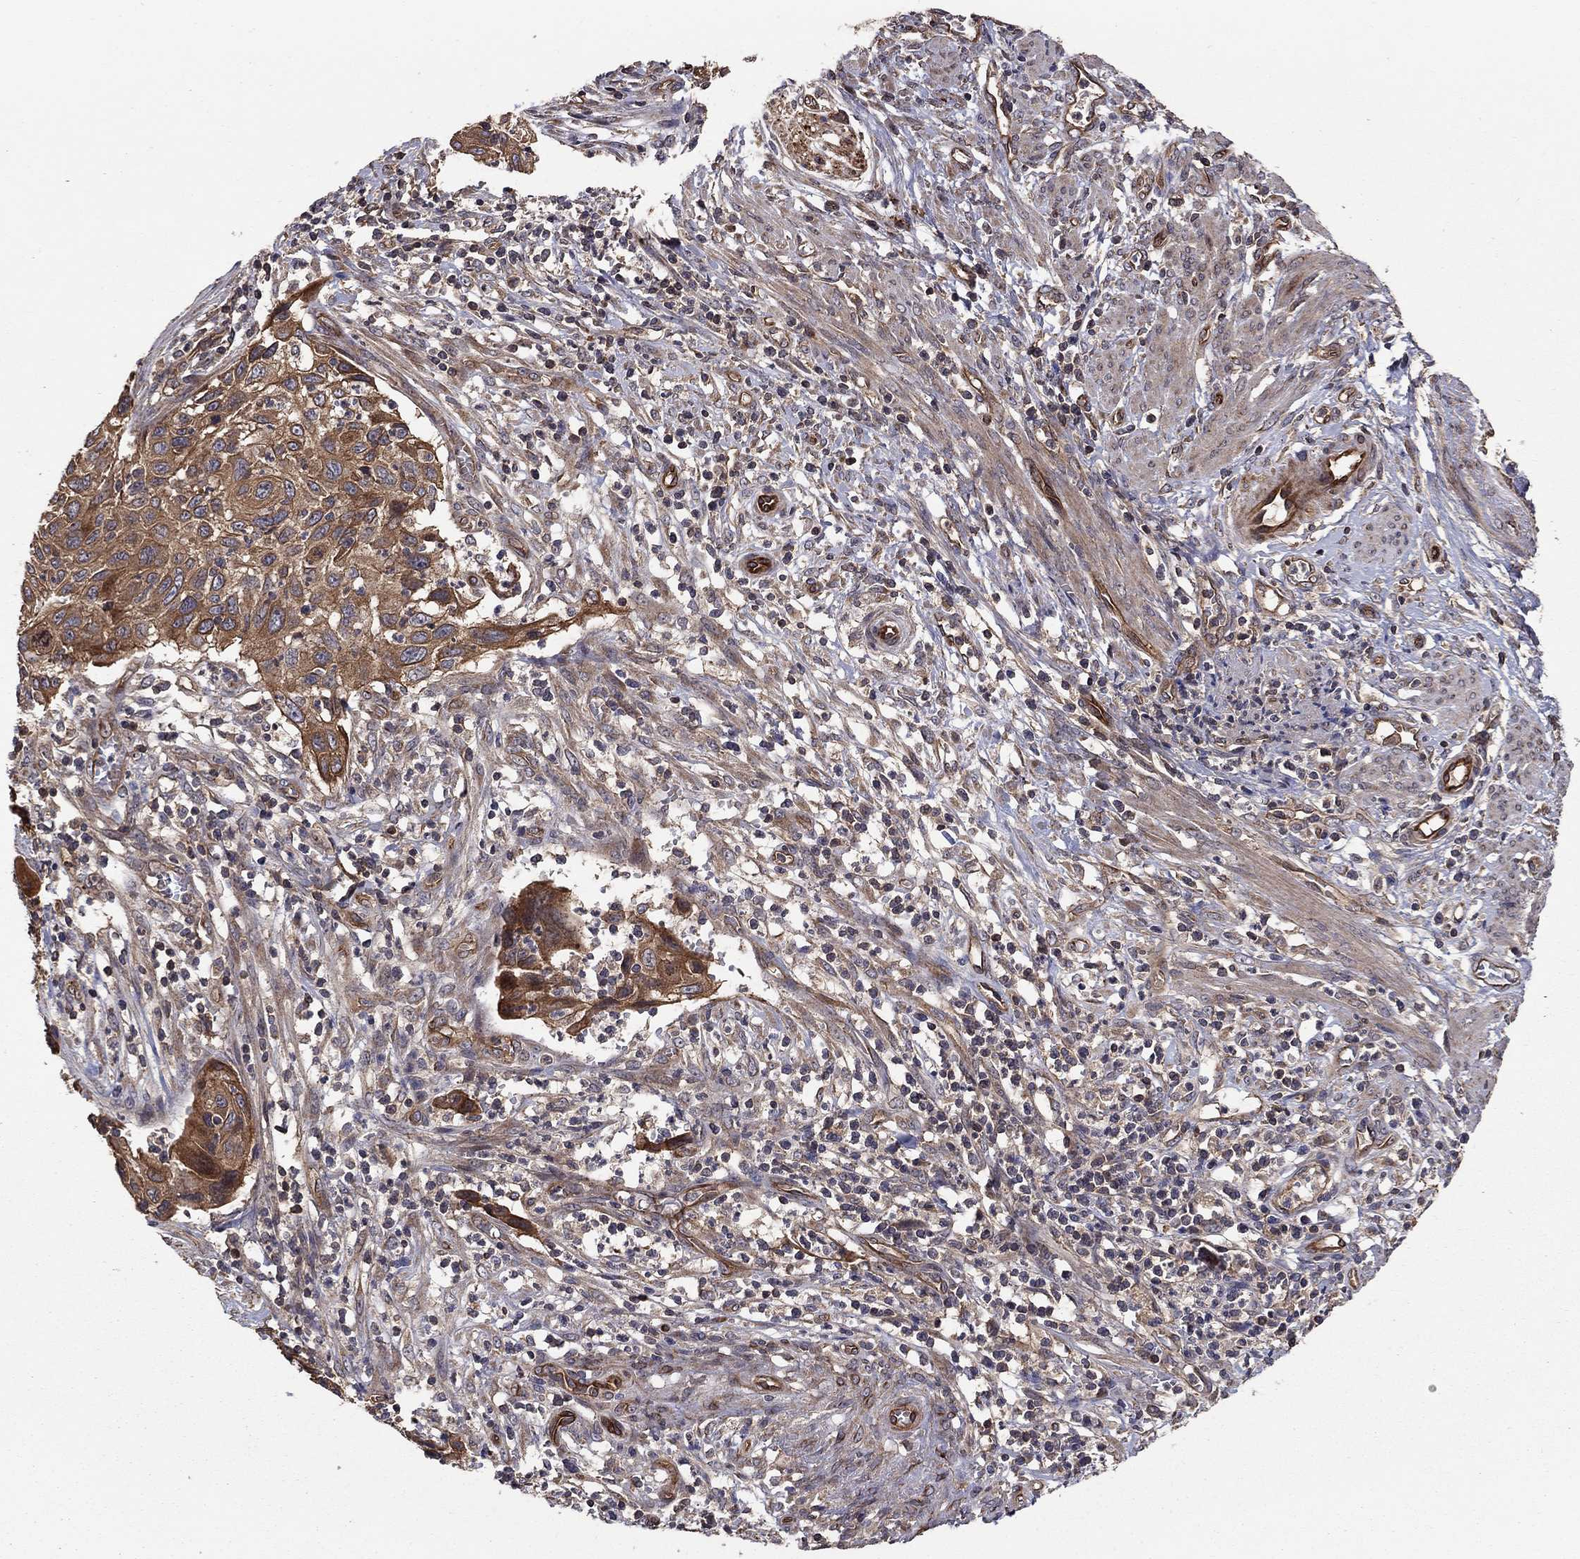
{"staining": {"intensity": "strong", "quantity": "25%-75%", "location": "cytoplasmic/membranous"}, "tissue": "cervical cancer", "cell_type": "Tumor cells", "image_type": "cancer", "snomed": [{"axis": "morphology", "description": "Squamous cell carcinoma, NOS"}, {"axis": "topography", "description": "Cervix"}], "caption": "Squamous cell carcinoma (cervical) stained for a protein displays strong cytoplasmic/membranous positivity in tumor cells. (Stains: DAB (3,3'-diaminobenzidine) in brown, nuclei in blue, Microscopy: brightfield microscopy at high magnification).", "gene": "BMERB1", "patient": {"sex": "female", "age": 70}}